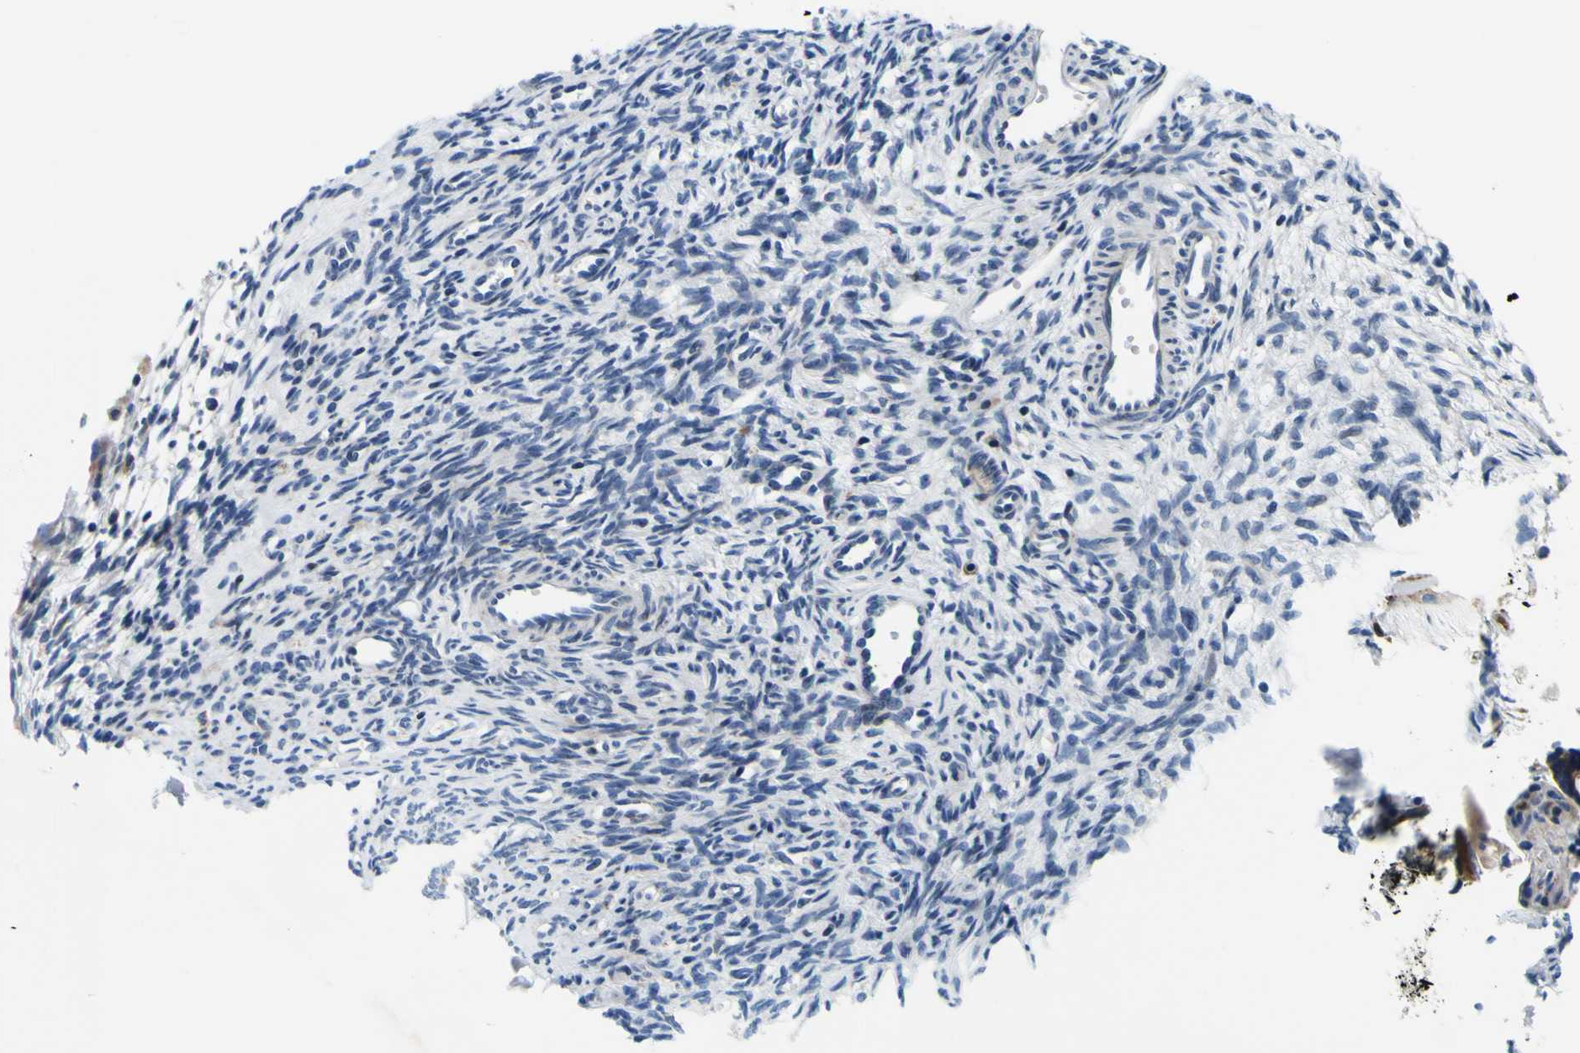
{"staining": {"intensity": "negative", "quantity": "none", "location": "none"}, "tissue": "ovary", "cell_type": "Ovarian stroma cells", "image_type": "normal", "snomed": [{"axis": "morphology", "description": "Normal tissue, NOS"}, {"axis": "topography", "description": "Ovary"}], "caption": "High power microscopy image of an IHC micrograph of normal ovary, revealing no significant staining in ovarian stroma cells.", "gene": "NLRP3", "patient": {"sex": "female", "age": 33}}